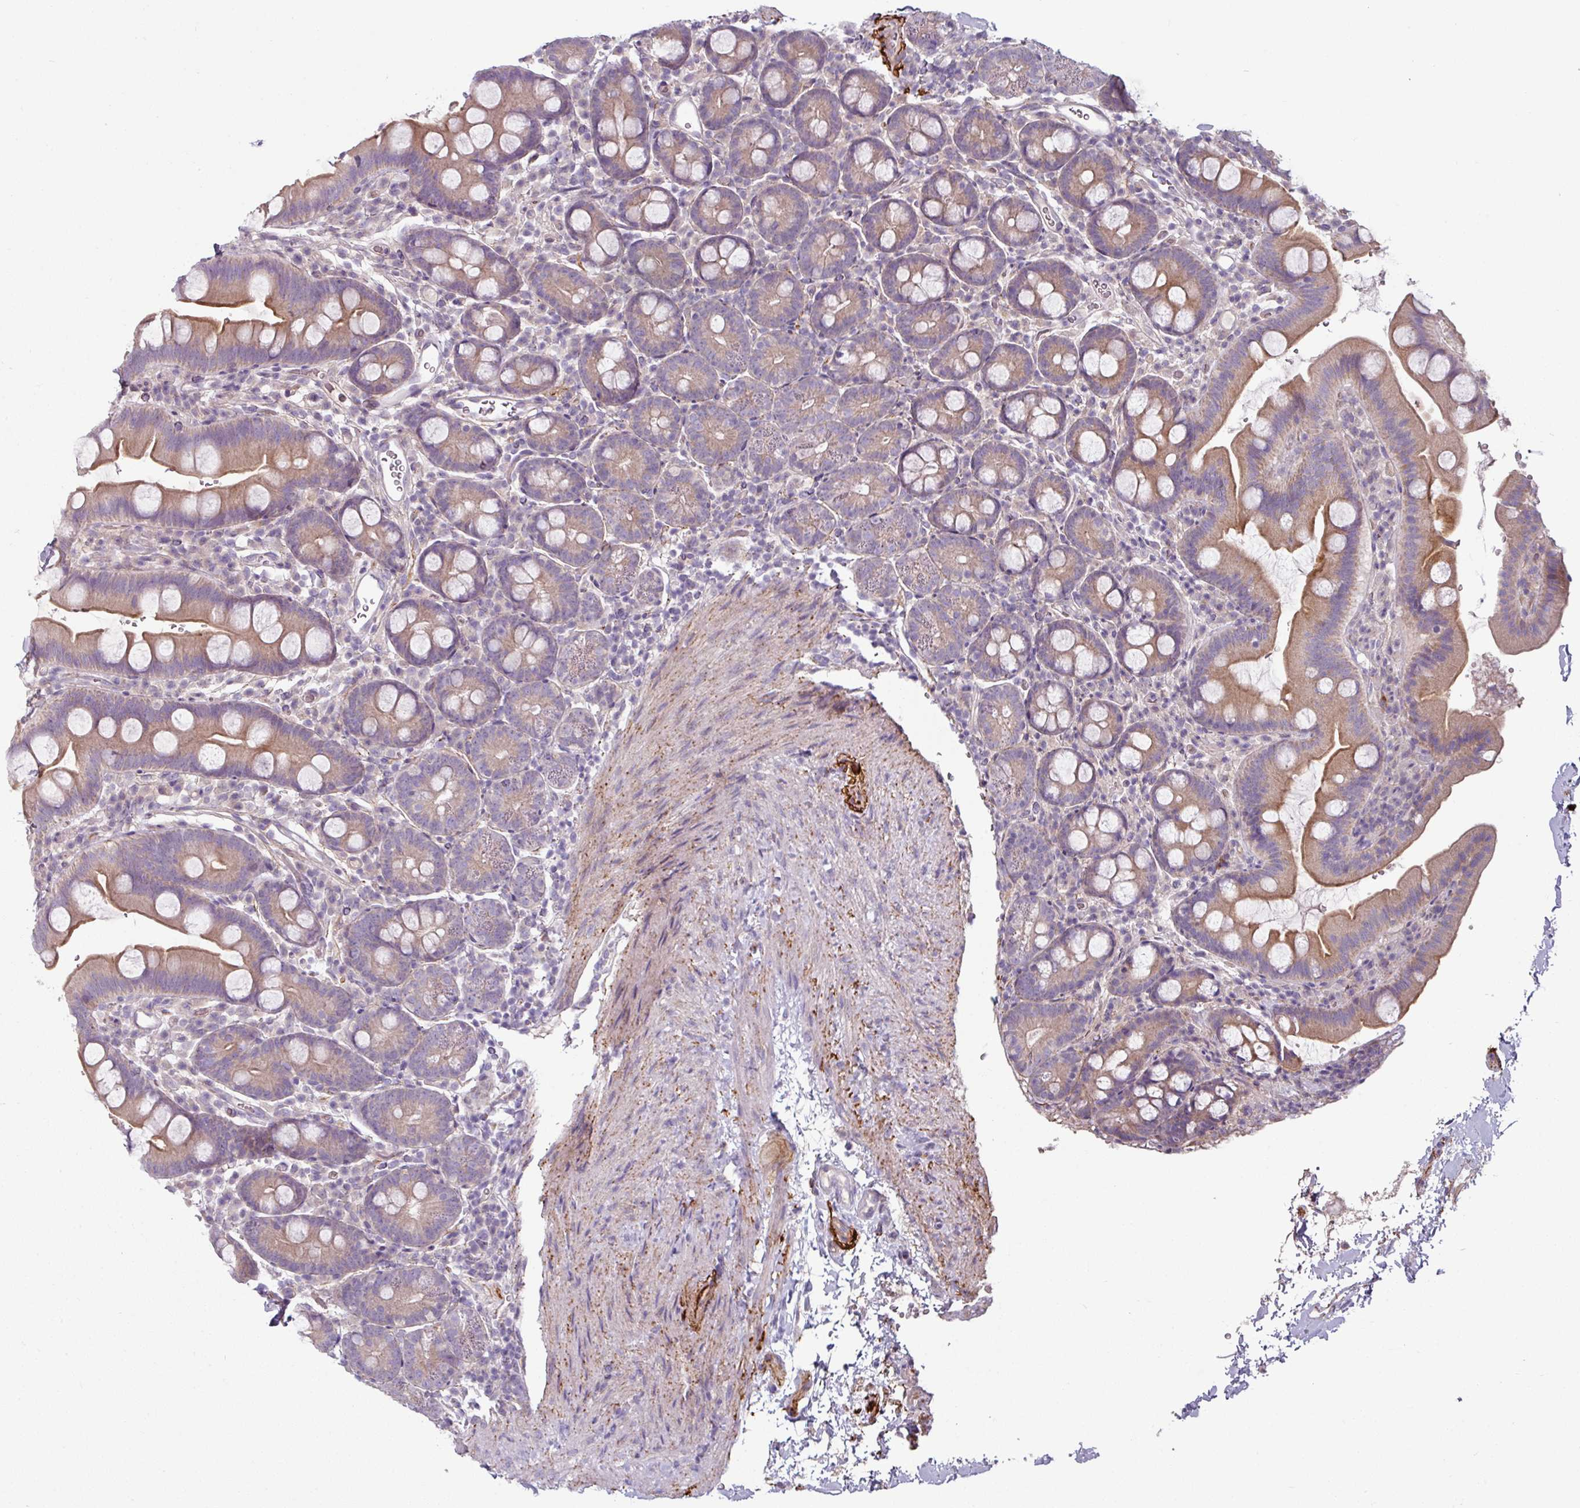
{"staining": {"intensity": "strong", "quantity": "25%-75%", "location": "cytoplasmic/membranous"}, "tissue": "small intestine", "cell_type": "Glandular cells", "image_type": "normal", "snomed": [{"axis": "morphology", "description": "Normal tissue, NOS"}, {"axis": "topography", "description": "Small intestine"}], "caption": "High-power microscopy captured an immunohistochemistry micrograph of benign small intestine, revealing strong cytoplasmic/membranous staining in approximately 25%-75% of glandular cells. The protein is shown in brown color, while the nuclei are stained blue.", "gene": "MTMR14", "patient": {"sex": "female", "age": 68}}